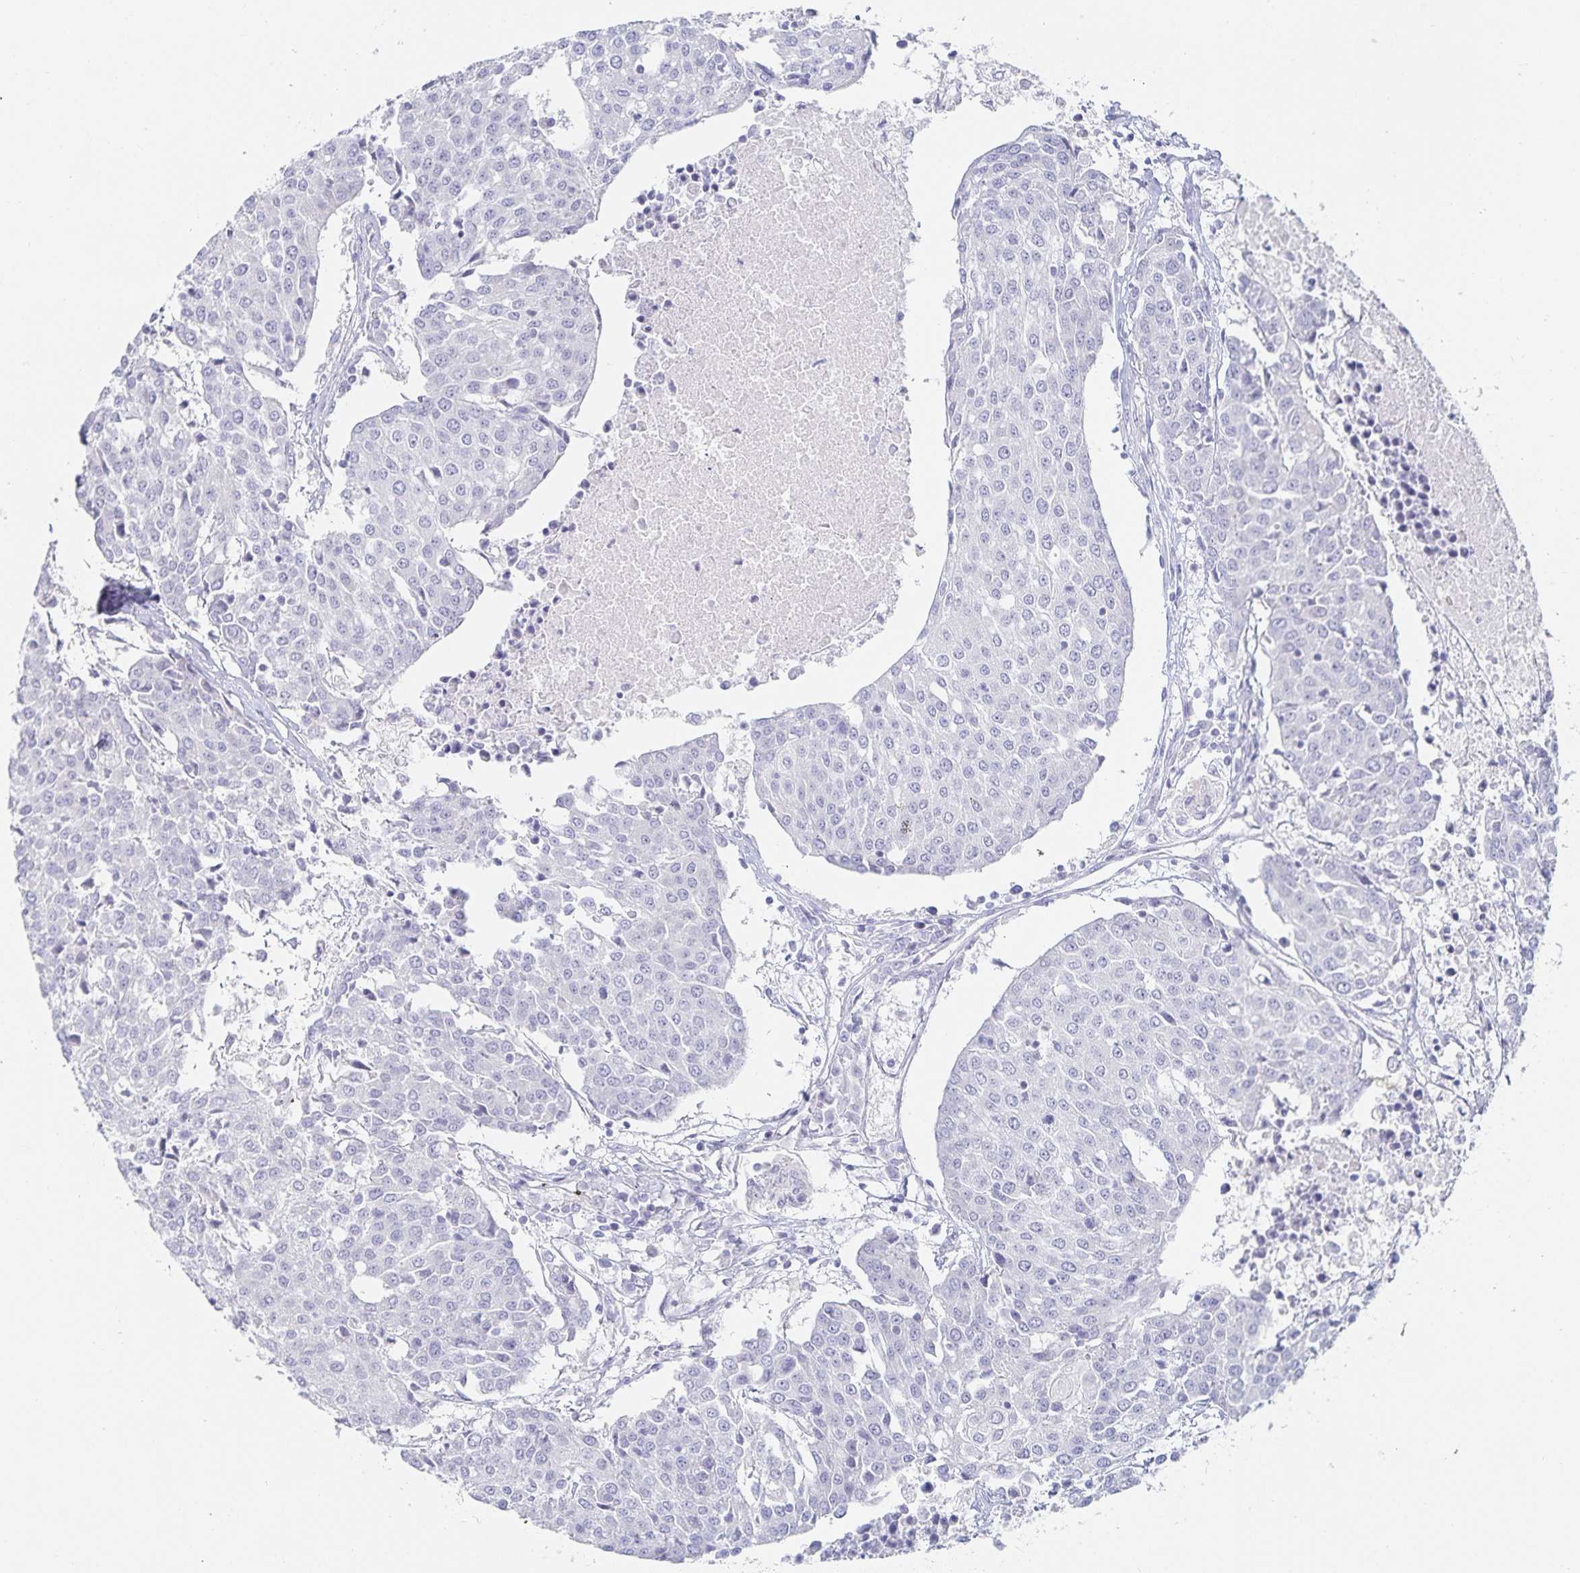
{"staining": {"intensity": "negative", "quantity": "none", "location": "none"}, "tissue": "urothelial cancer", "cell_type": "Tumor cells", "image_type": "cancer", "snomed": [{"axis": "morphology", "description": "Urothelial carcinoma, High grade"}, {"axis": "topography", "description": "Urinary bladder"}], "caption": "Immunohistochemical staining of human urothelial cancer exhibits no significant expression in tumor cells.", "gene": "SFTPA1", "patient": {"sex": "female", "age": 85}}